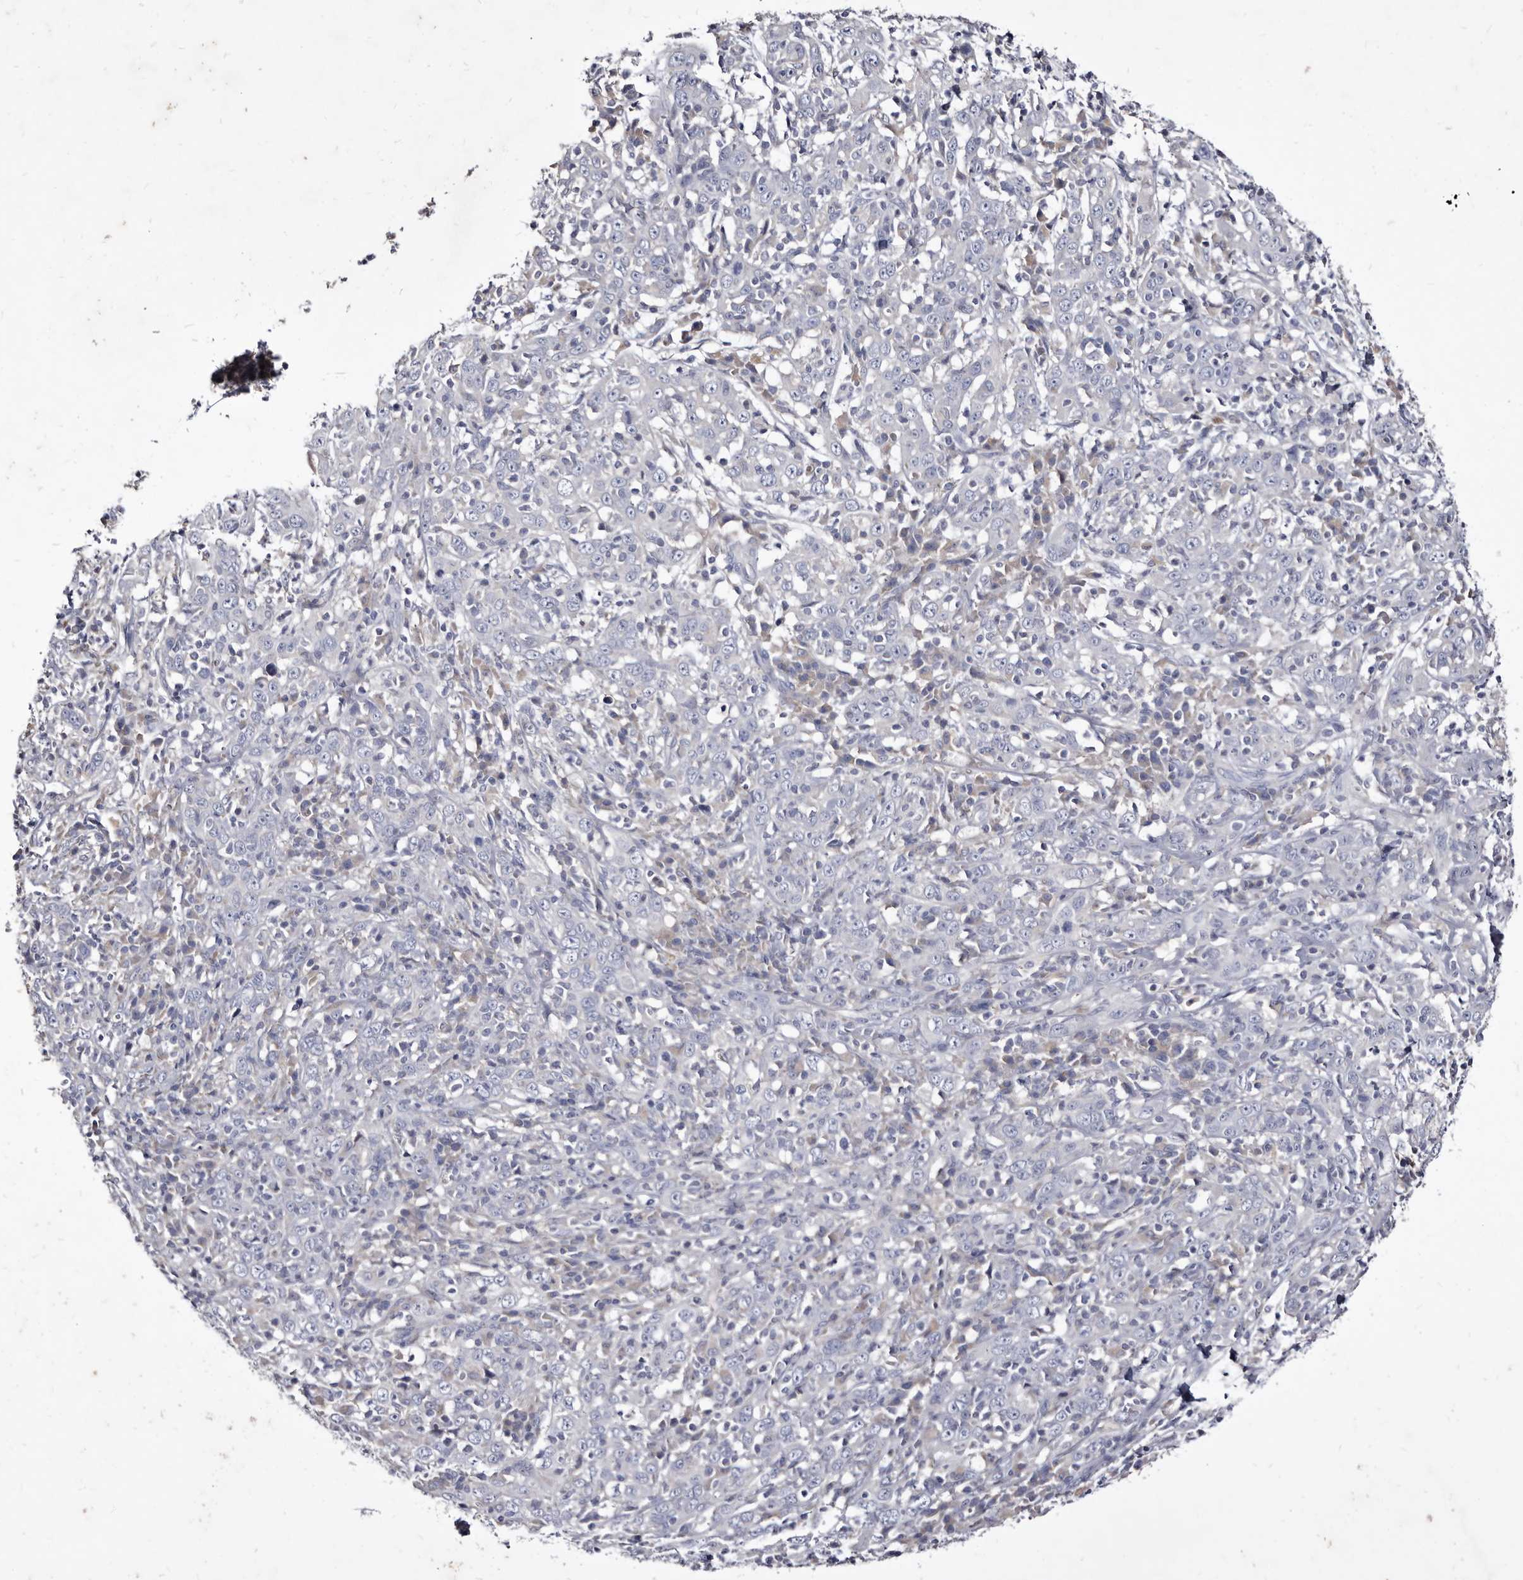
{"staining": {"intensity": "negative", "quantity": "none", "location": "none"}, "tissue": "cervical cancer", "cell_type": "Tumor cells", "image_type": "cancer", "snomed": [{"axis": "morphology", "description": "Squamous cell carcinoma, NOS"}, {"axis": "topography", "description": "Cervix"}], "caption": "This is an IHC photomicrograph of cervical squamous cell carcinoma. There is no expression in tumor cells.", "gene": "SLC39A2", "patient": {"sex": "female", "age": 46}}